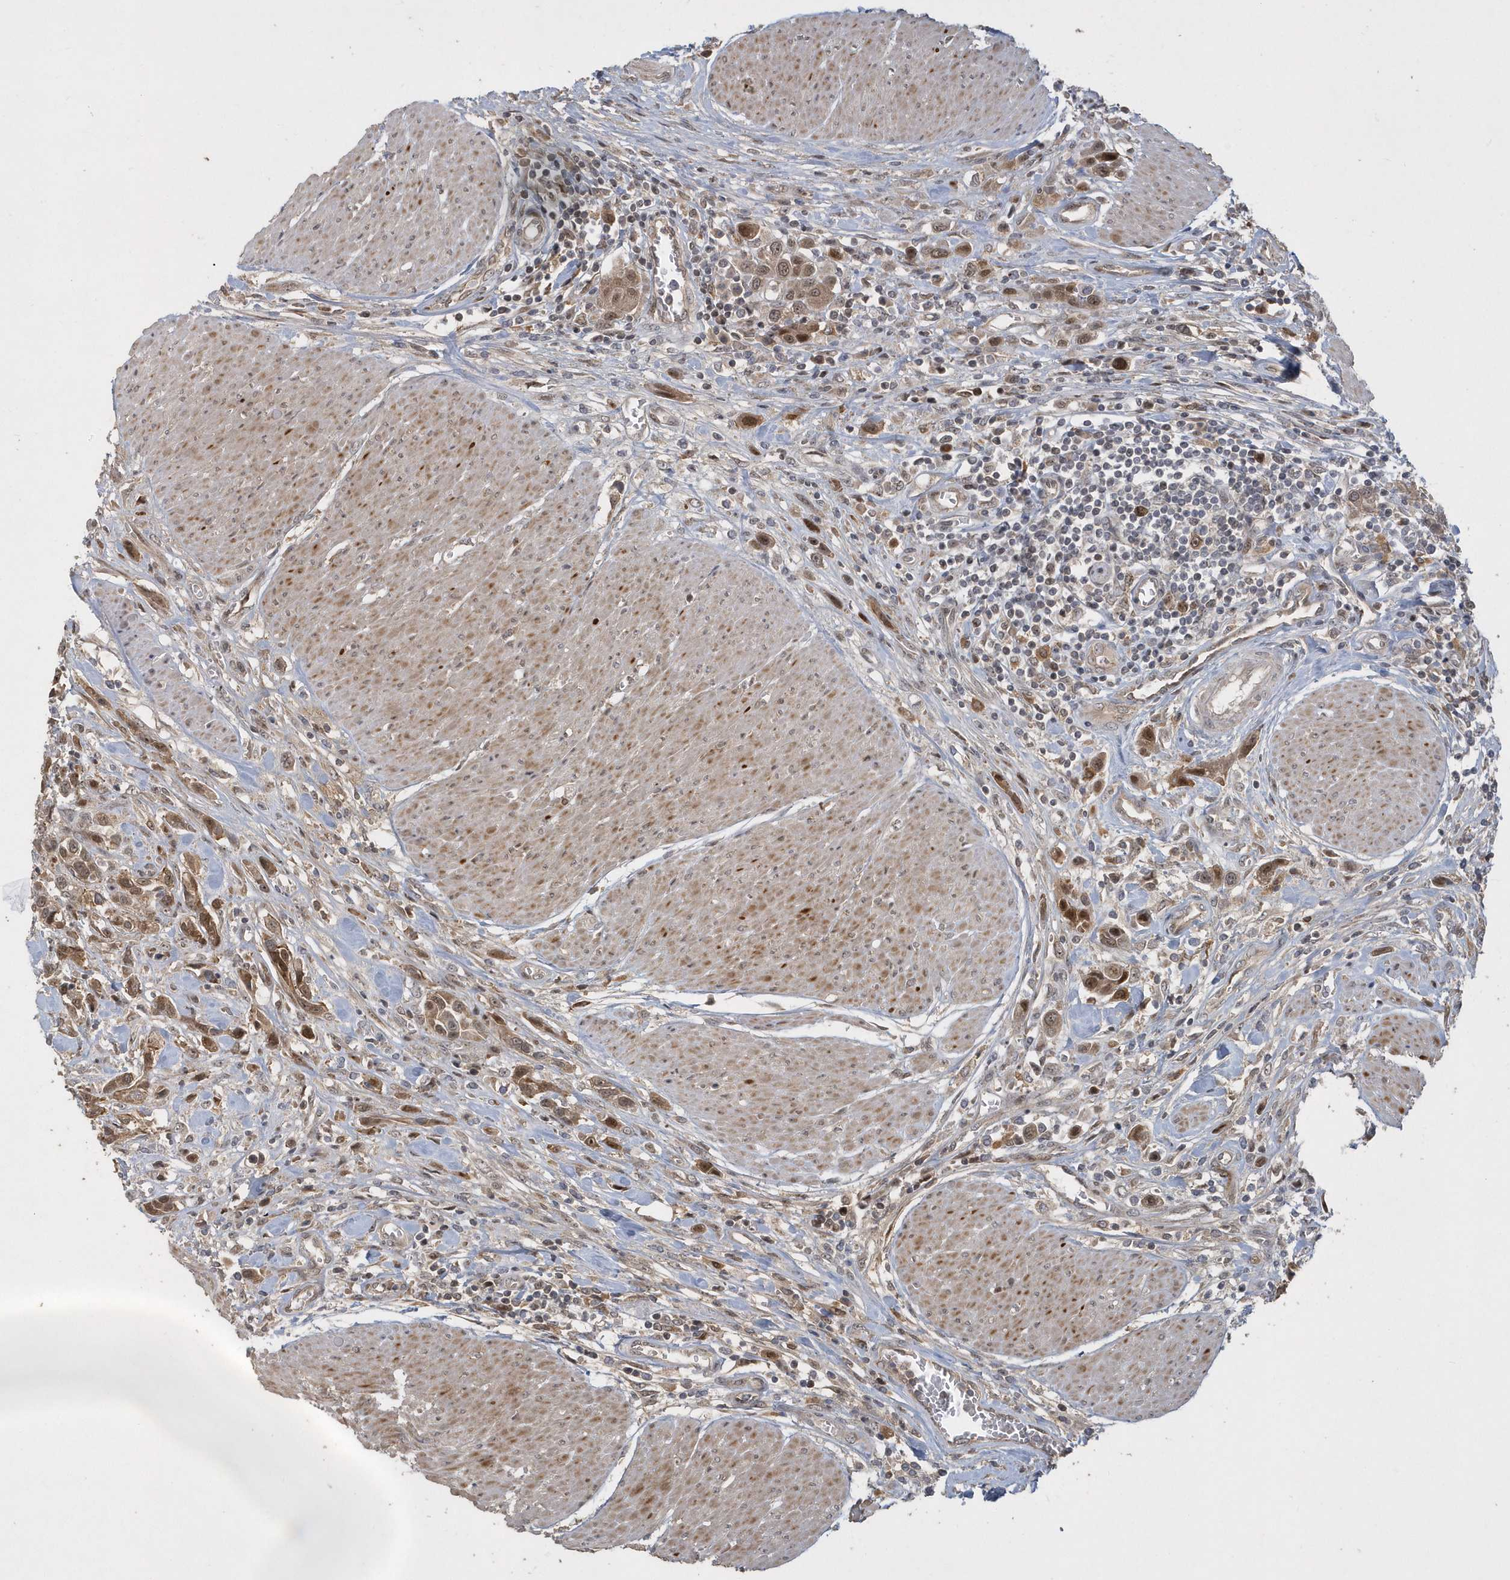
{"staining": {"intensity": "moderate", "quantity": ">75%", "location": "cytoplasmic/membranous,nuclear"}, "tissue": "urothelial cancer", "cell_type": "Tumor cells", "image_type": "cancer", "snomed": [{"axis": "morphology", "description": "Urothelial carcinoma, High grade"}, {"axis": "topography", "description": "Urinary bladder"}], "caption": "Immunohistochemical staining of urothelial cancer shows moderate cytoplasmic/membranous and nuclear protein staining in about >75% of tumor cells.", "gene": "TRAIP", "patient": {"sex": "male", "age": 50}}